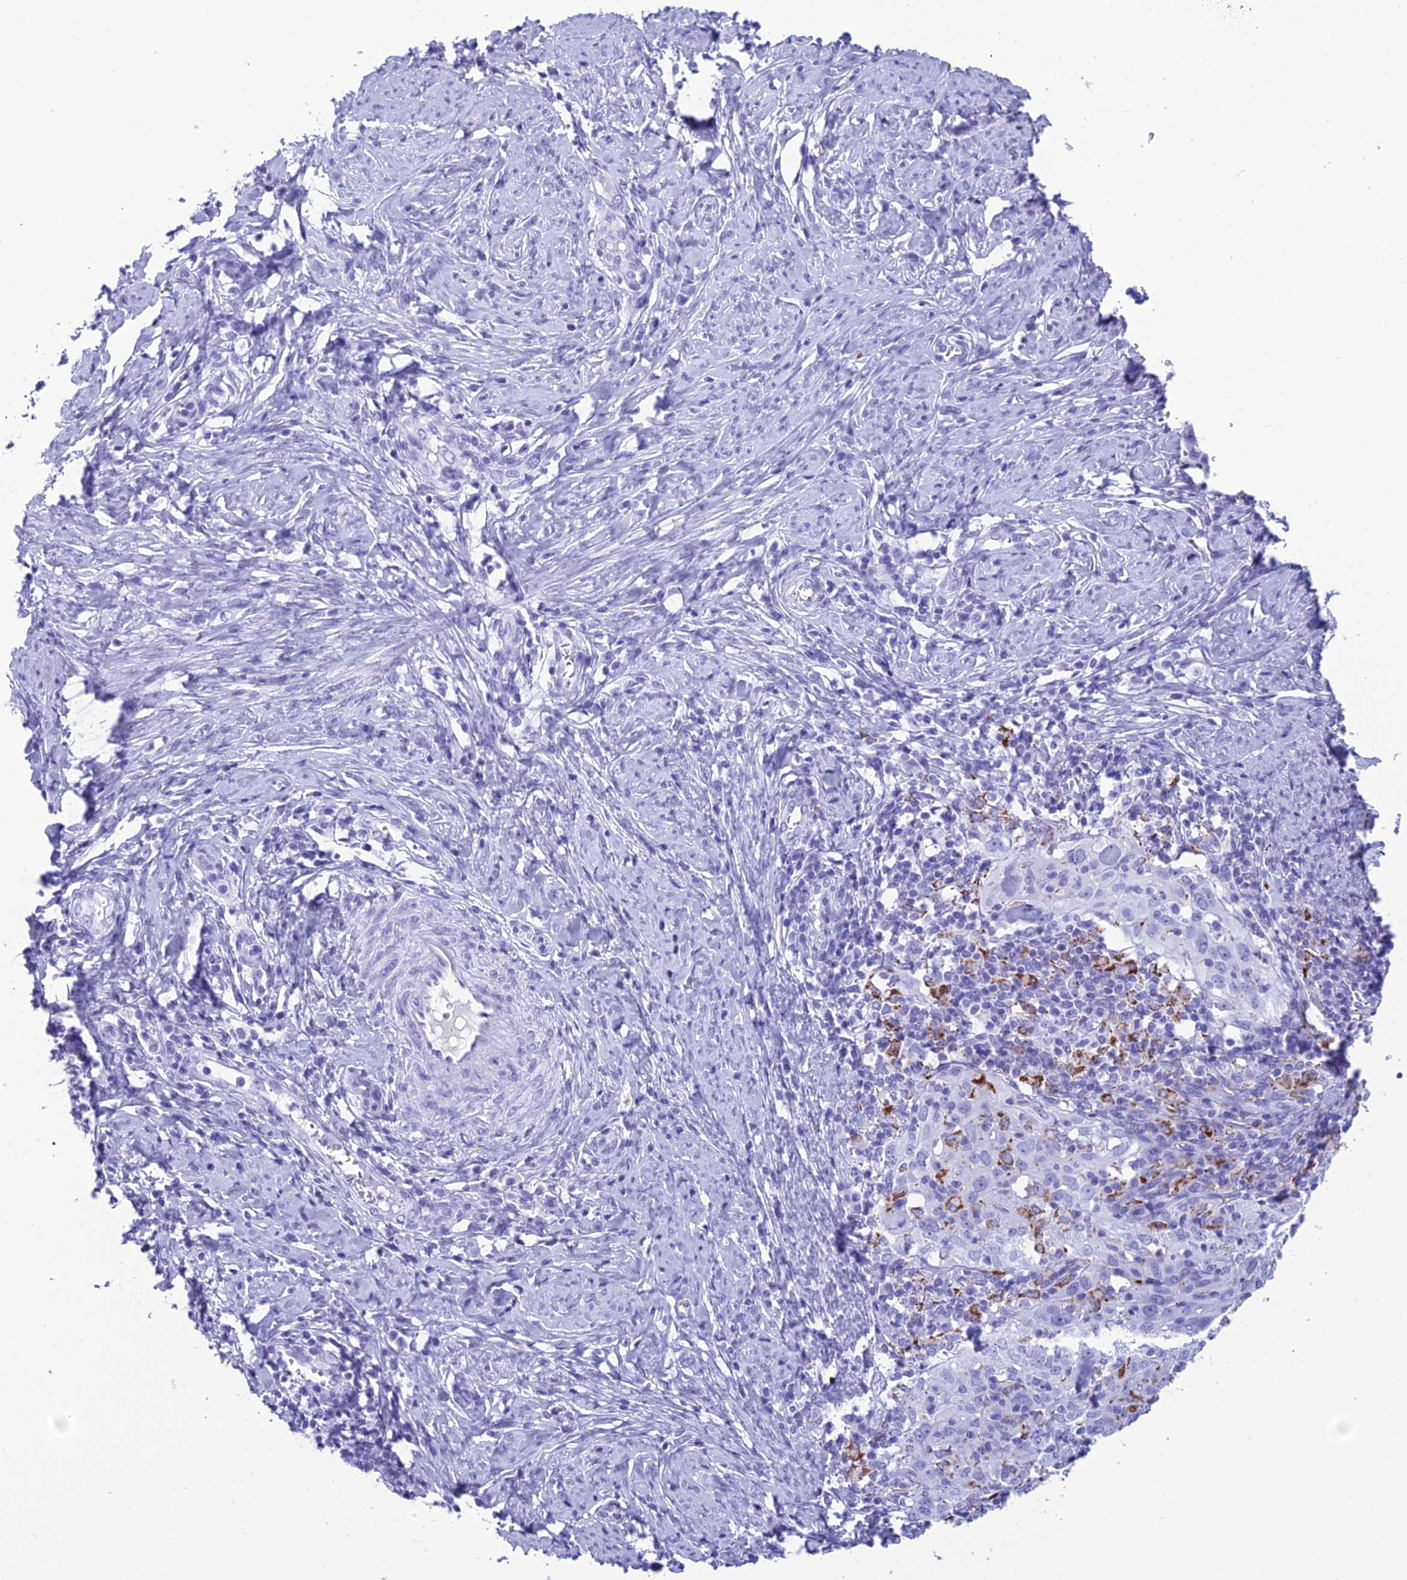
{"staining": {"intensity": "moderate", "quantity": "<25%", "location": "cytoplasmic/membranous"}, "tissue": "cervical cancer", "cell_type": "Tumor cells", "image_type": "cancer", "snomed": [{"axis": "morphology", "description": "Normal tissue, NOS"}, {"axis": "morphology", "description": "Squamous cell carcinoma, NOS"}, {"axis": "topography", "description": "Cervix"}], "caption": "Brown immunohistochemical staining in human cervical cancer displays moderate cytoplasmic/membranous staining in approximately <25% of tumor cells.", "gene": "TRAM1L1", "patient": {"sex": "female", "age": 31}}